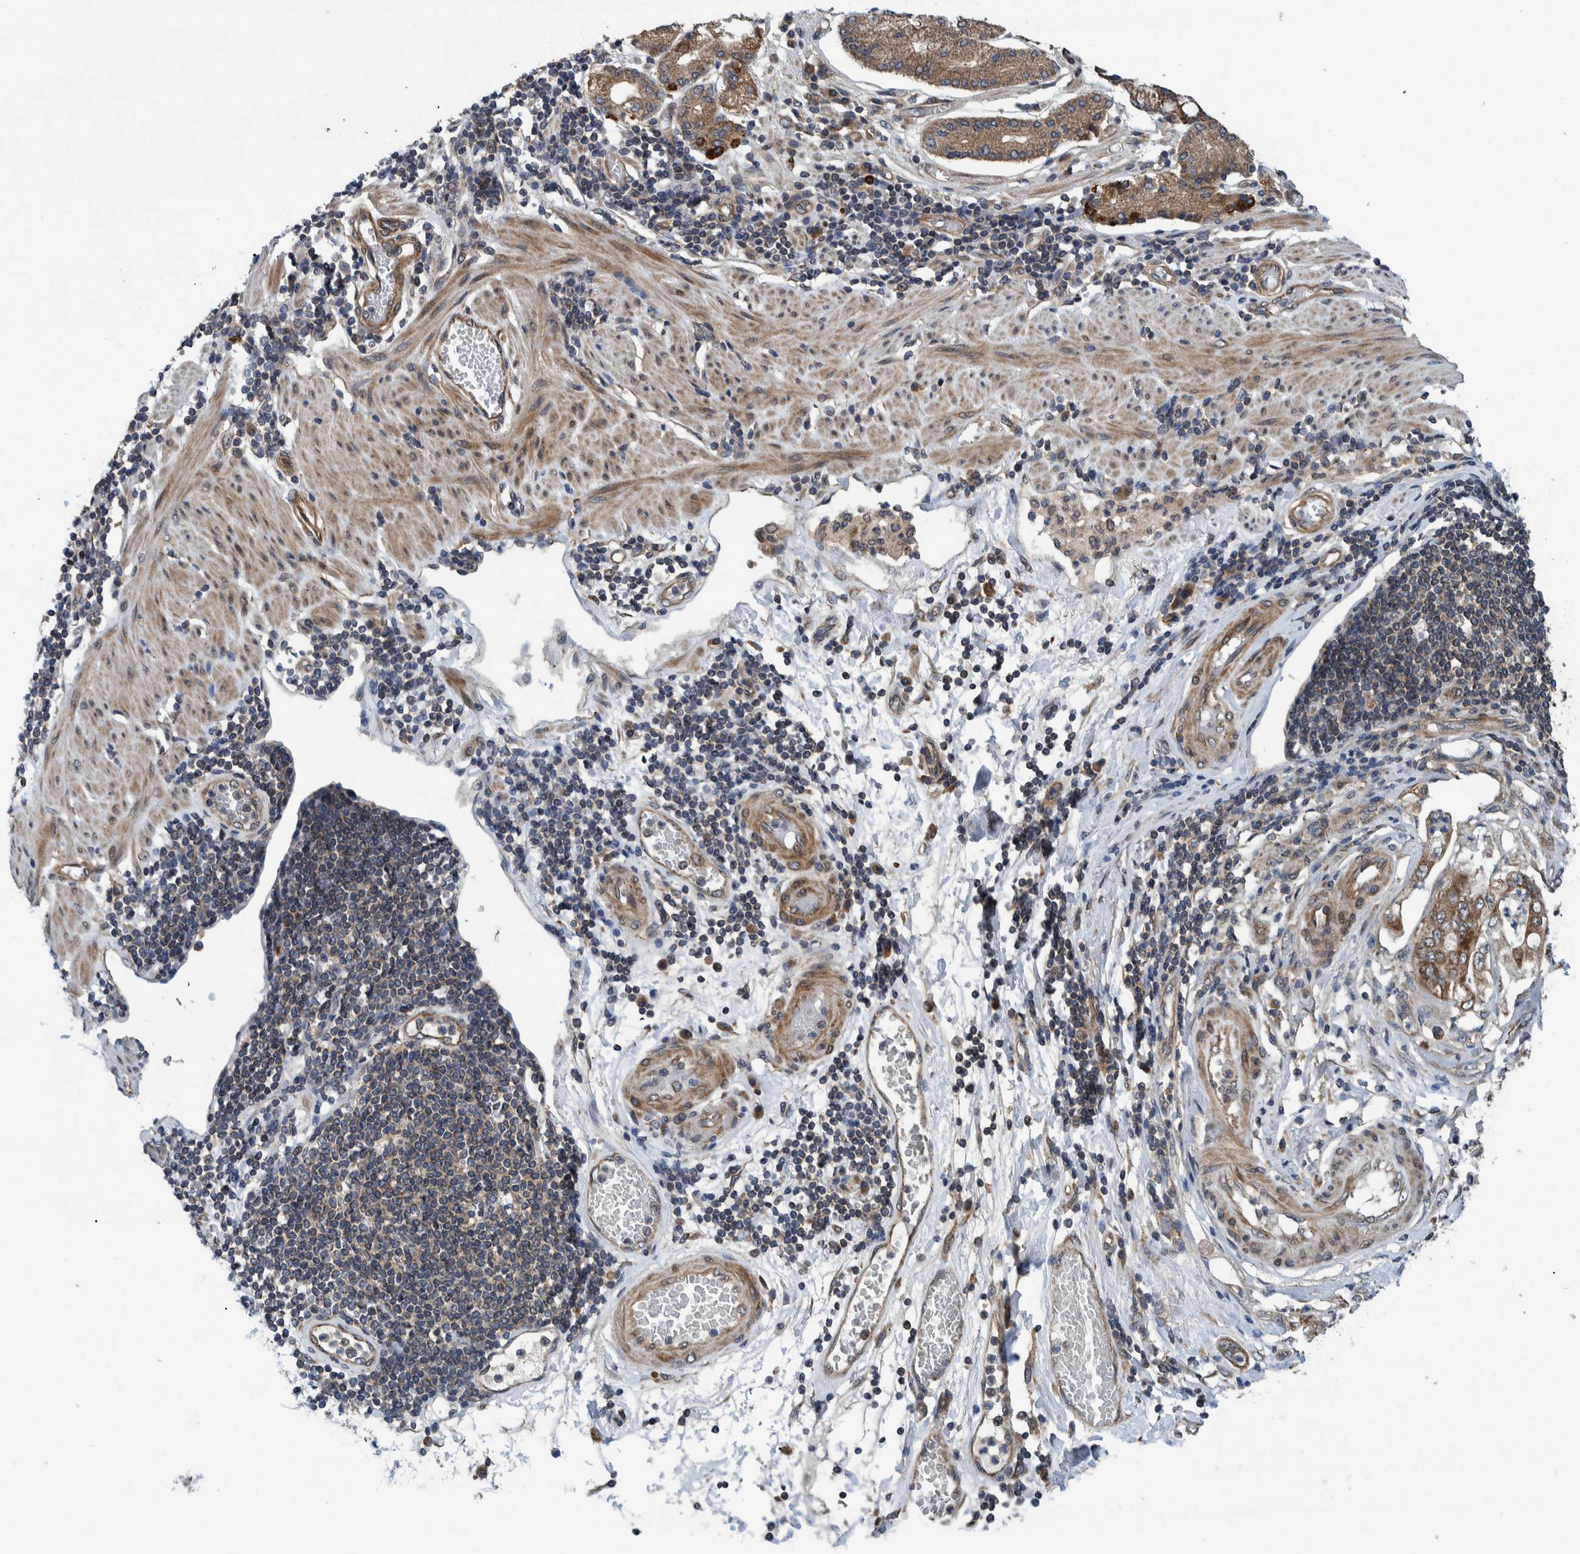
{"staining": {"intensity": "moderate", "quantity": ">75%", "location": "cytoplasmic/membranous"}, "tissue": "stomach cancer", "cell_type": "Tumor cells", "image_type": "cancer", "snomed": [{"axis": "morphology", "description": "Adenocarcinoma, NOS"}, {"axis": "topography", "description": "Stomach"}], "caption": "Adenocarcinoma (stomach) was stained to show a protein in brown. There is medium levels of moderate cytoplasmic/membranous staining in about >75% of tumor cells. Nuclei are stained in blue.", "gene": "MRPS7", "patient": {"sex": "female", "age": 73}}